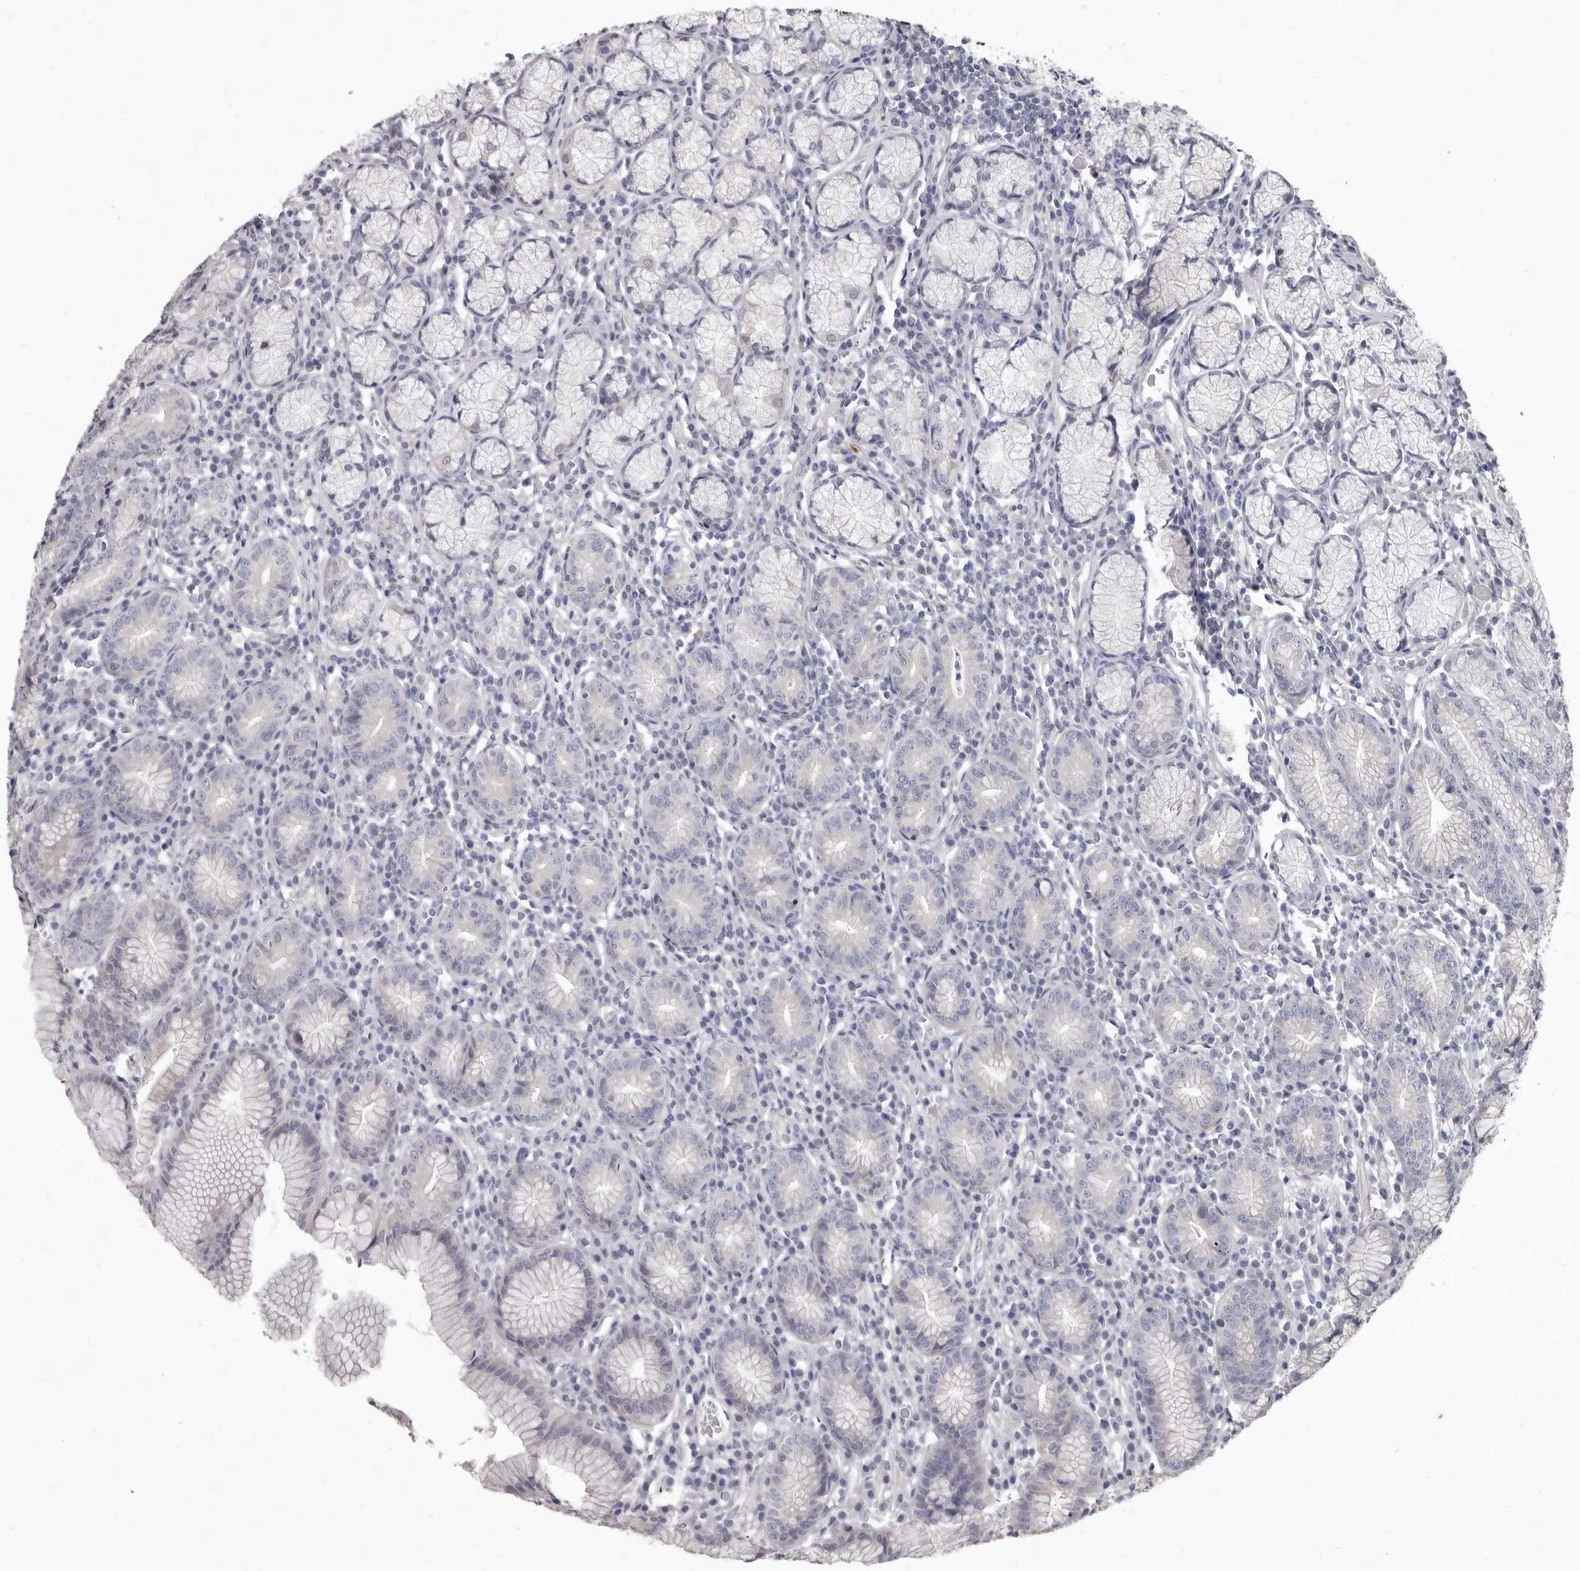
{"staining": {"intensity": "negative", "quantity": "none", "location": "none"}, "tissue": "stomach", "cell_type": "Glandular cells", "image_type": "normal", "snomed": [{"axis": "morphology", "description": "Normal tissue, NOS"}, {"axis": "topography", "description": "Stomach"}], "caption": "A high-resolution photomicrograph shows immunohistochemistry (IHC) staining of benign stomach, which exhibits no significant expression in glandular cells. (Brightfield microscopy of DAB IHC at high magnification).", "gene": "GSK3B", "patient": {"sex": "male", "age": 55}}